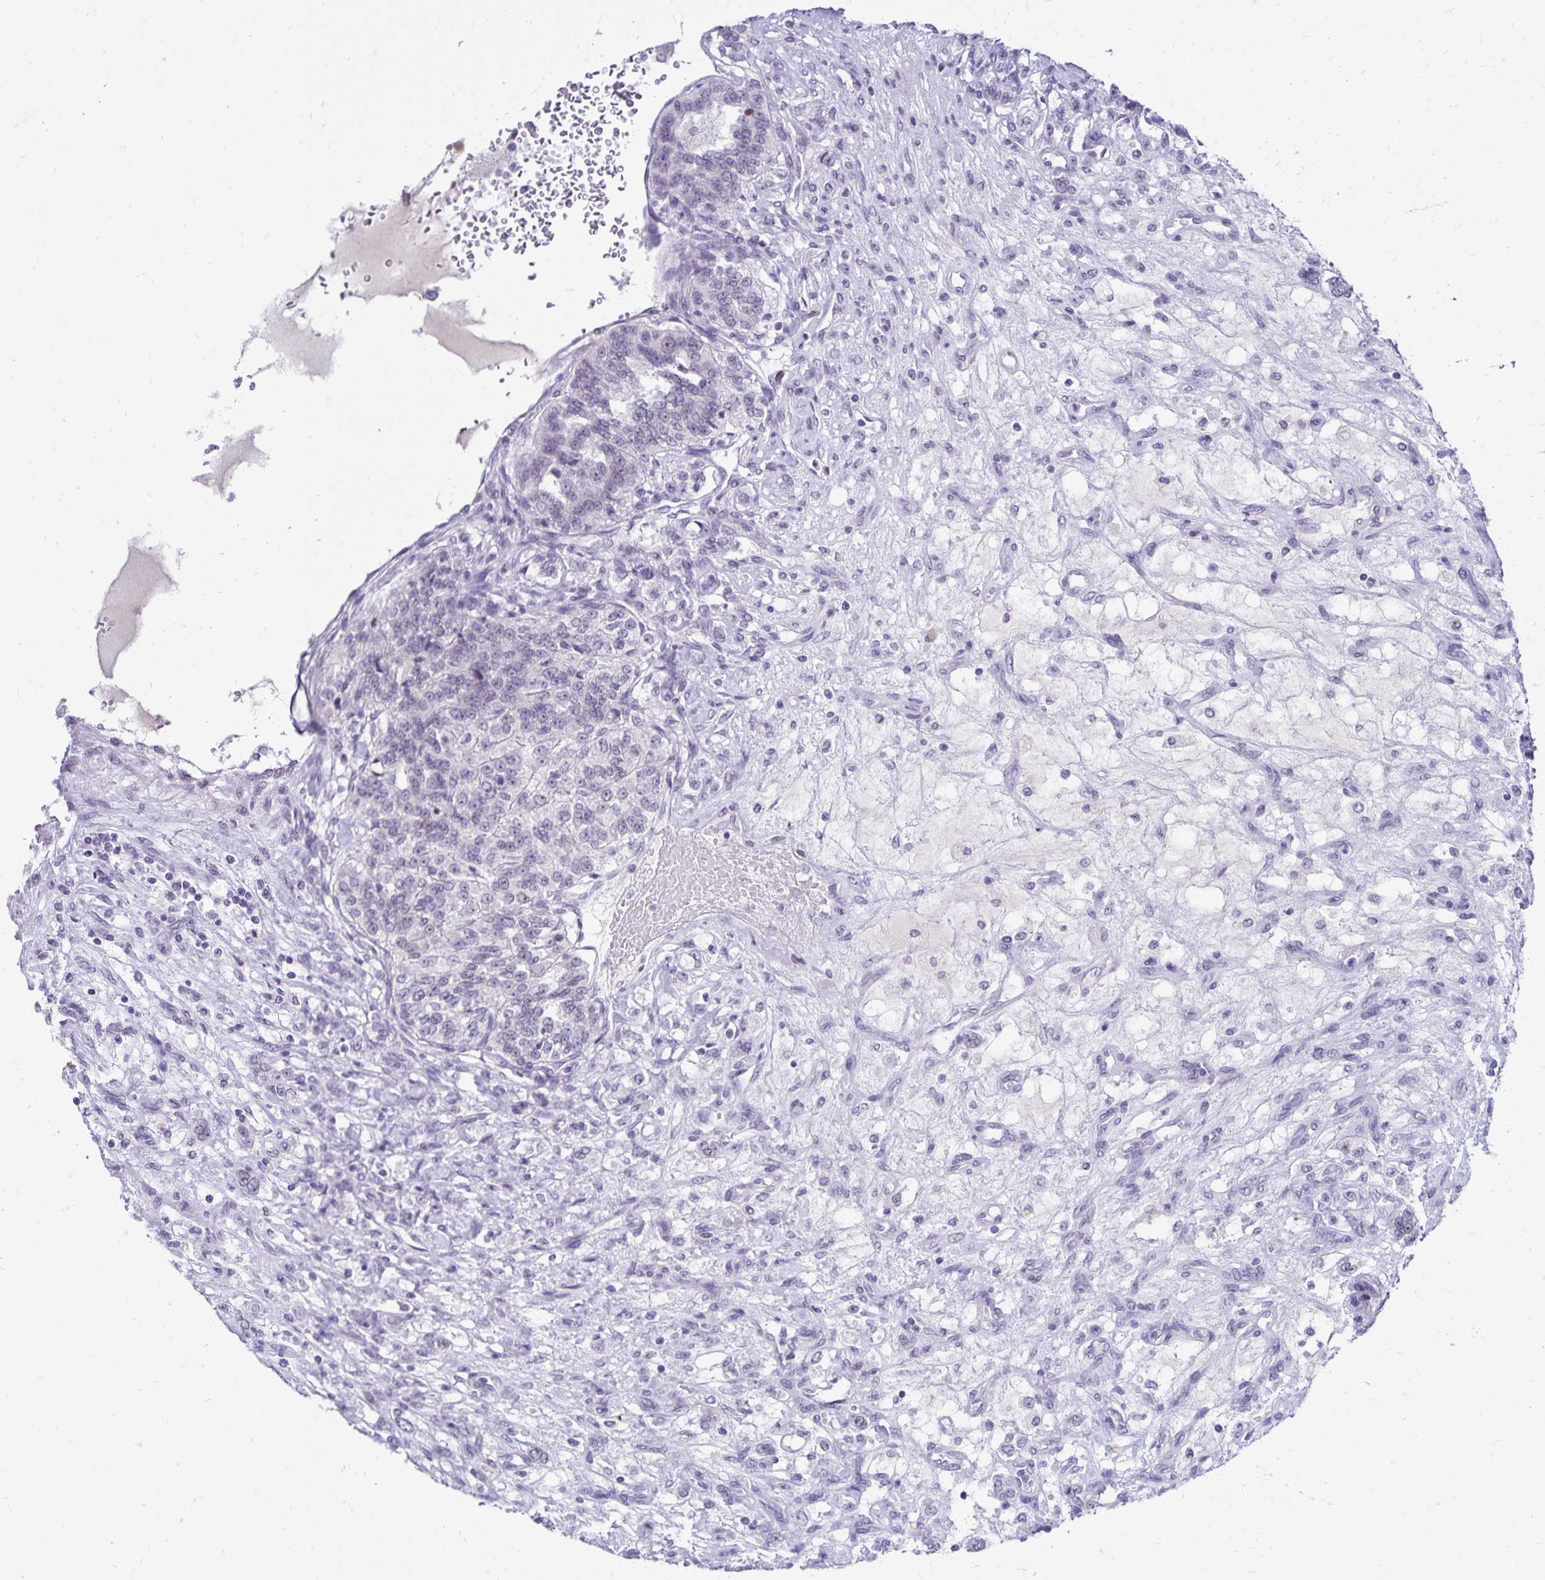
{"staining": {"intensity": "negative", "quantity": "none", "location": "none"}, "tissue": "renal cancer", "cell_type": "Tumor cells", "image_type": "cancer", "snomed": [{"axis": "morphology", "description": "Adenocarcinoma, NOS"}, {"axis": "topography", "description": "Kidney"}], "caption": "Human renal cancer stained for a protein using IHC demonstrates no expression in tumor cells.", "gene": "FAM166C", "patient": {"sex": "female", "age": 63}}